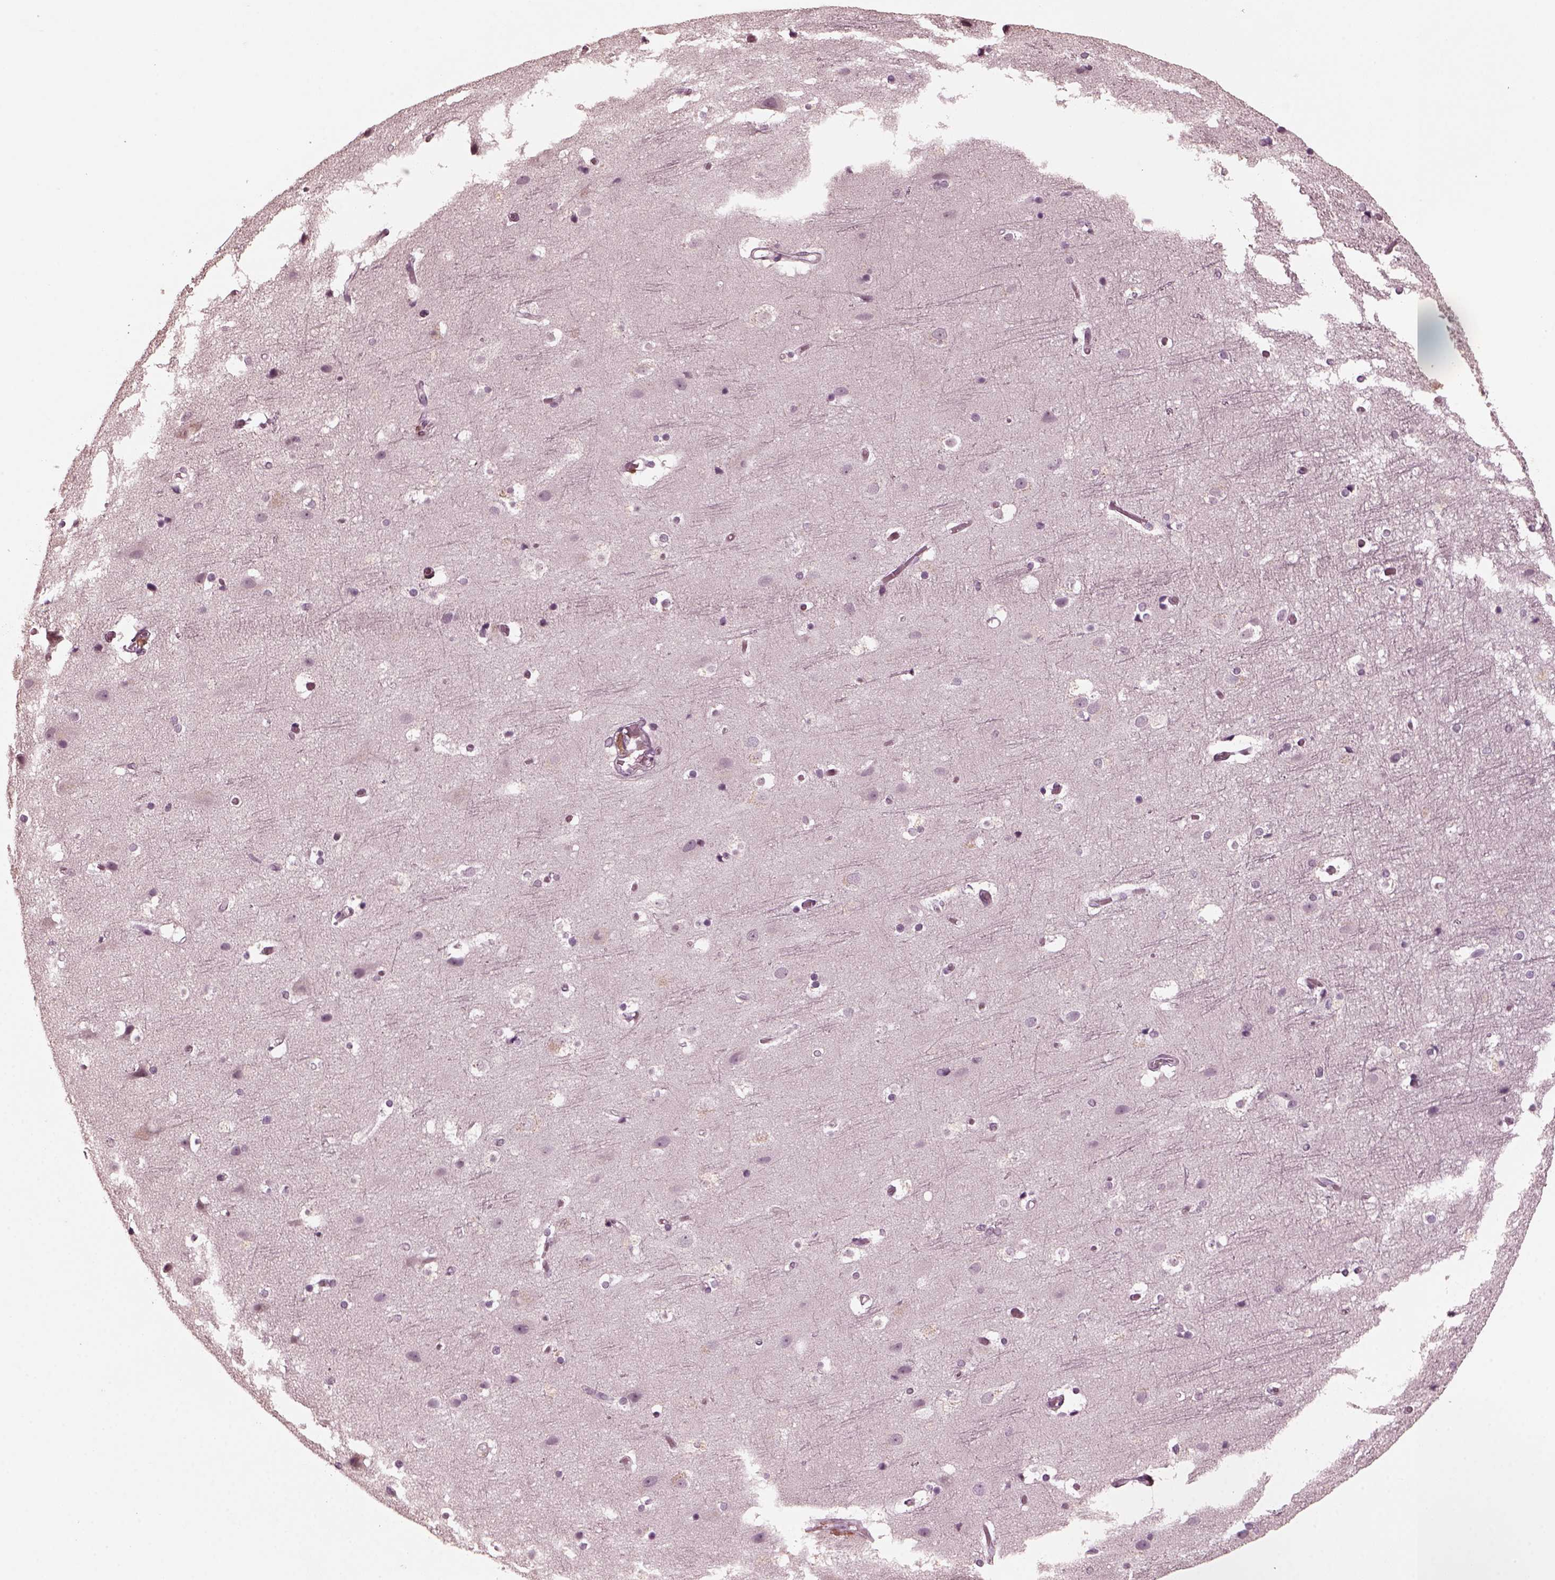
{"staining": {"intensity": "negative", "quantity": "none", "location": "none"}, "tissue": "cerebral cortex", "cell_type": "Endothelial cells", "image_type": "normal", "snomed": [{"axis": "morphology", "description": "Normal tissue, NOS"}, {"axis": "topography", "description": "Cerebral cortex"}], "caption": "Cerebral cortex was stained to show a protein in brown. There is no significant expression in endothelial cells. (DAB (3,3'-diaminobenzidine) immunohistochemistry visualized using brightfield microscopy, high magnification).", "gene": "RCVRN", "patient": {"sex": "female", "age": 52}}